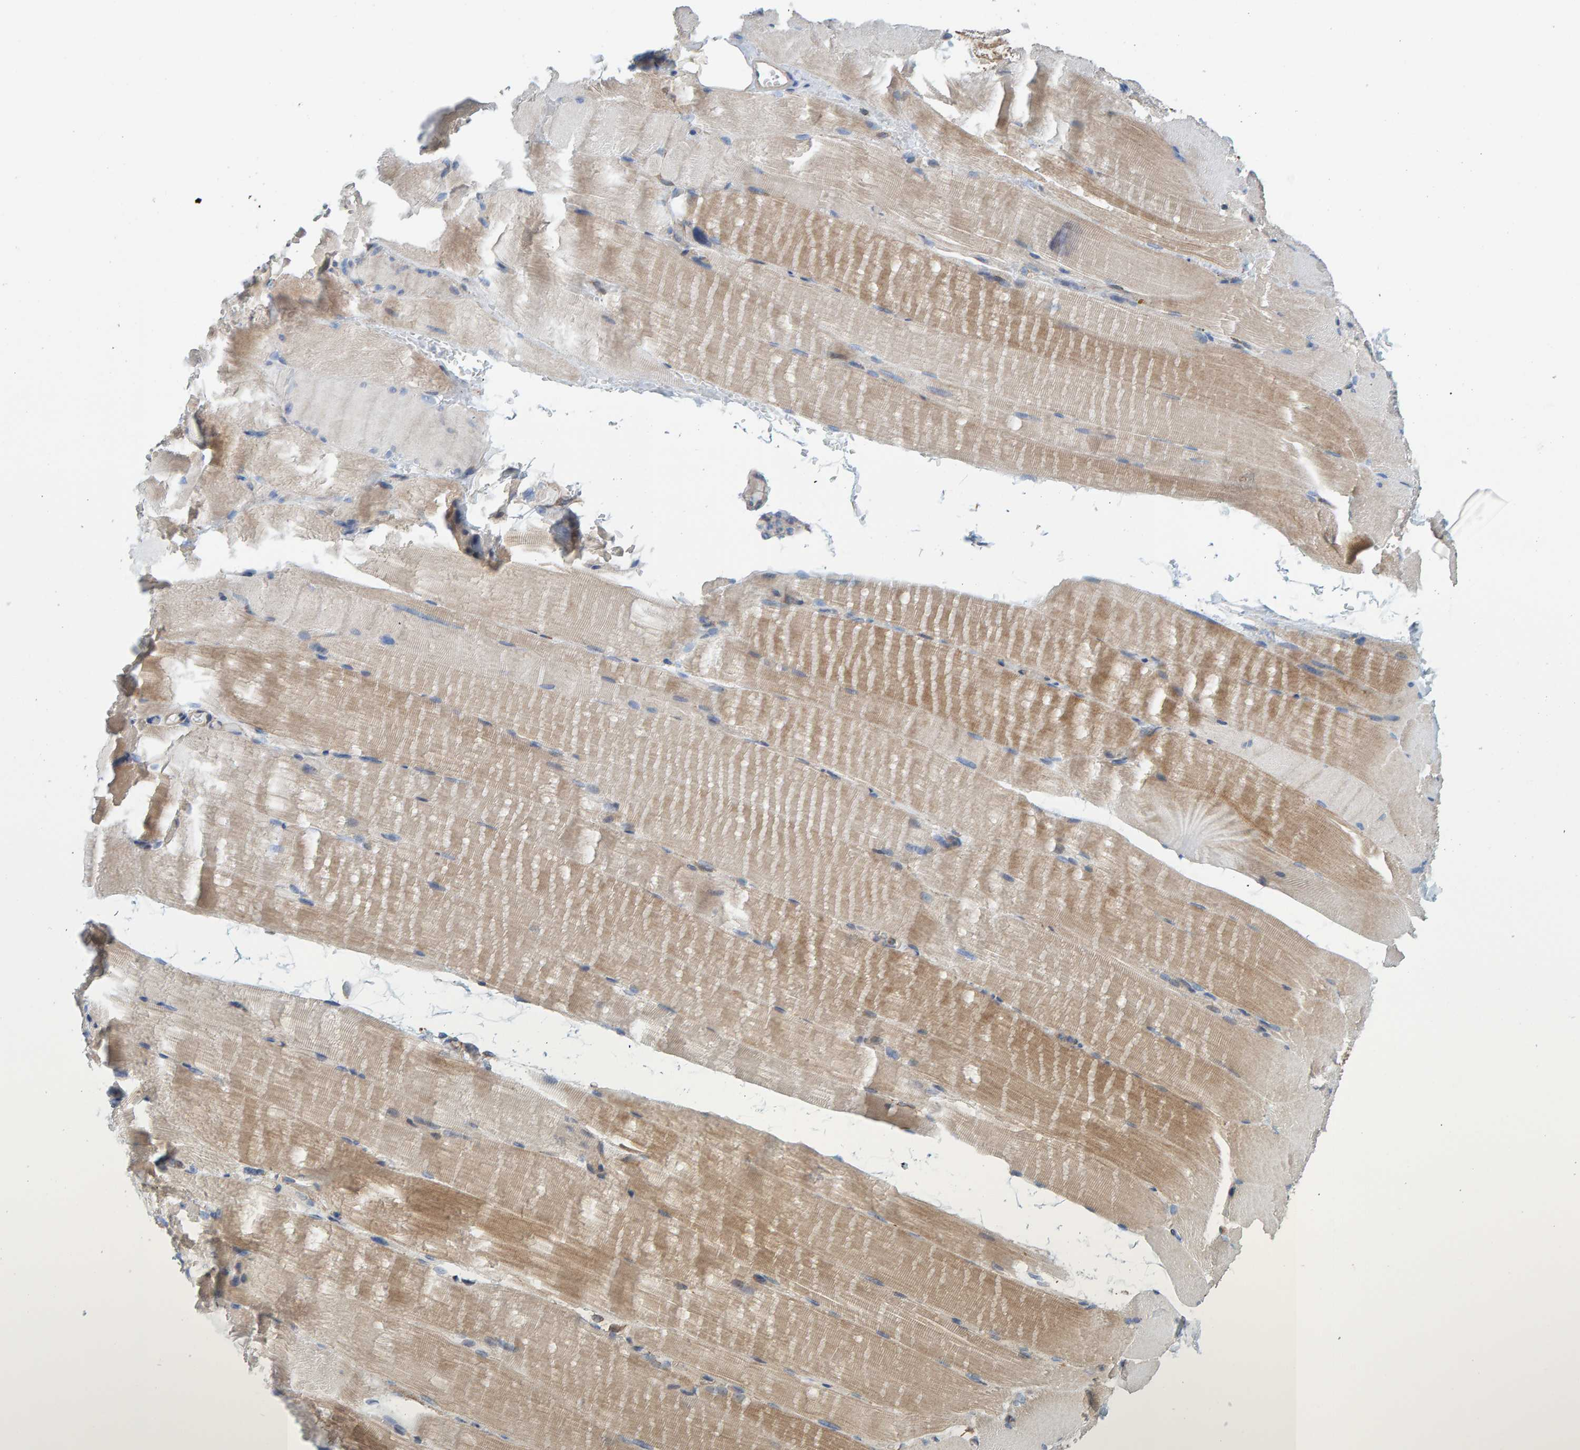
{"staining": {"intensity": "moderate", "quantity": "<25%", "location": "cytoplasmic/membranous"}, "tissue": "skeletal muscle", "cell_type": "Myocytes", "image_type": "normal", "snomed": [{"axis": "morphology", "description": "Normal tissue, NOS"}, {"axis": "topography", "description": "Skeletal muscle"}, {"axis": "topography", "description": "Parathyroid gland"}], "caption": "Immunohistochemistry (IHC) (DAB) staining of unremarkable skeletal muscle demonstrates moderate cytoplasmic/membranous protein staining in approximately <25% of myocytes. The staining was performed using DAB, with brown indicating positive protein expression. Nuclei are stained blue with hematoxylin.", "gene": "RGP1", "patient": {"sex": "female", "age": 37}}